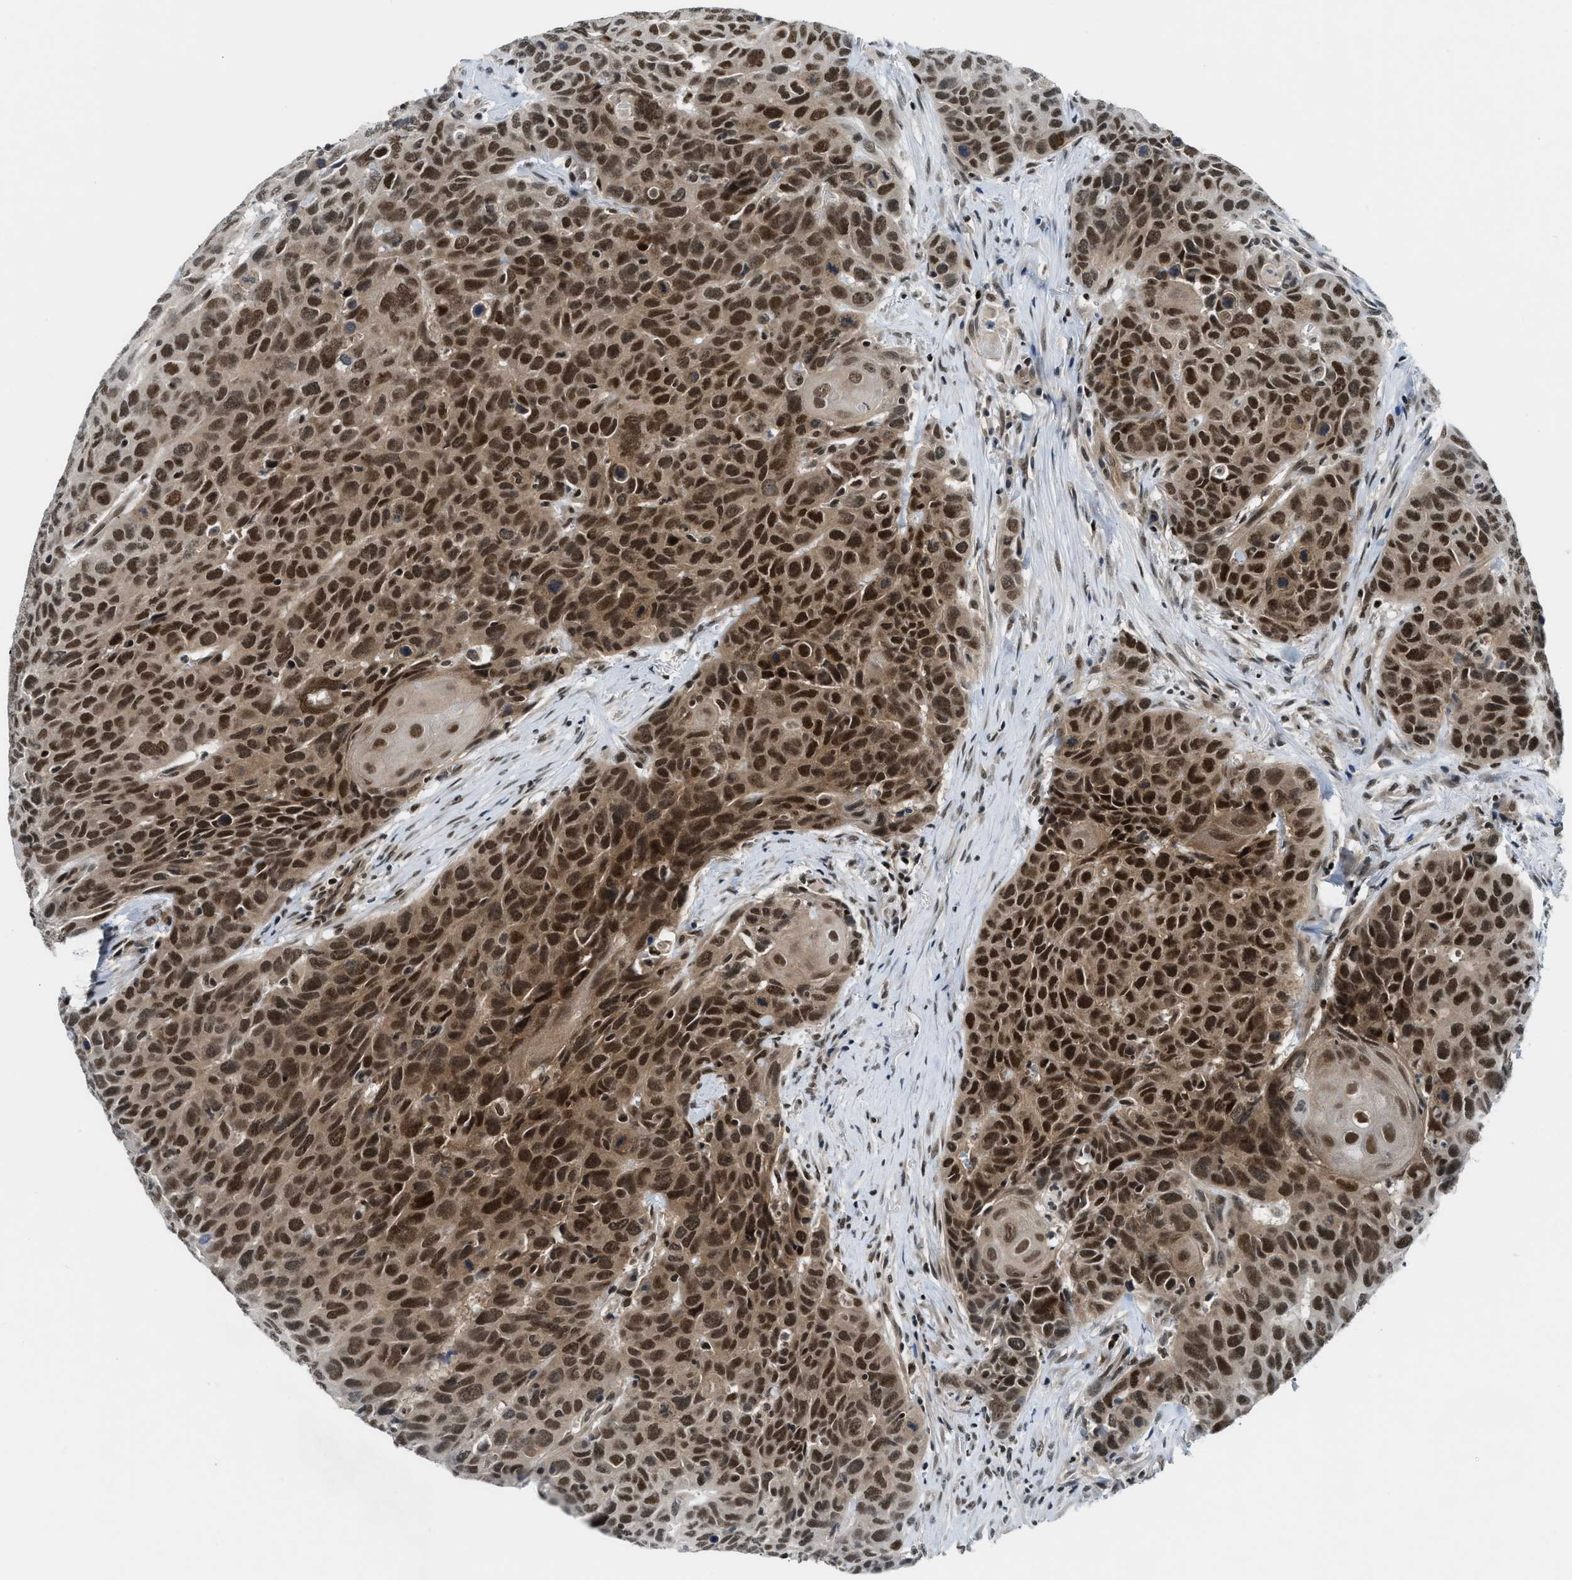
{"staining": {"intensity": "strong", "quantity": ">75%", "location": "cytoplasmic/membranous,nuclear"}, "tissue": "head and neck cancer", "cell_type": "Tumor cells", "image_type": "cancer", "snomed": [{"axis": "morphology", "description": "Squamous cell carcinoma, NOS"}, {"axis": "topography", "description": "Head-Neck"}], "caption": "A high-resolution photomicrograph shows immunohistochemistry staining of head and neck cancer (squamous cell carcinoma), which shows strong cytoplasmic/membranous and nuclear expression in approximately >75% of tumor cells. The protein of interest is stained brown, and the nuclei are stained in blue (DAB (3,3'-diaminobenzidine) IHC with brightfield microscopy, high magnification).", "gene": "NCOA1", "patient": {"sex": "male", "age": 66}}